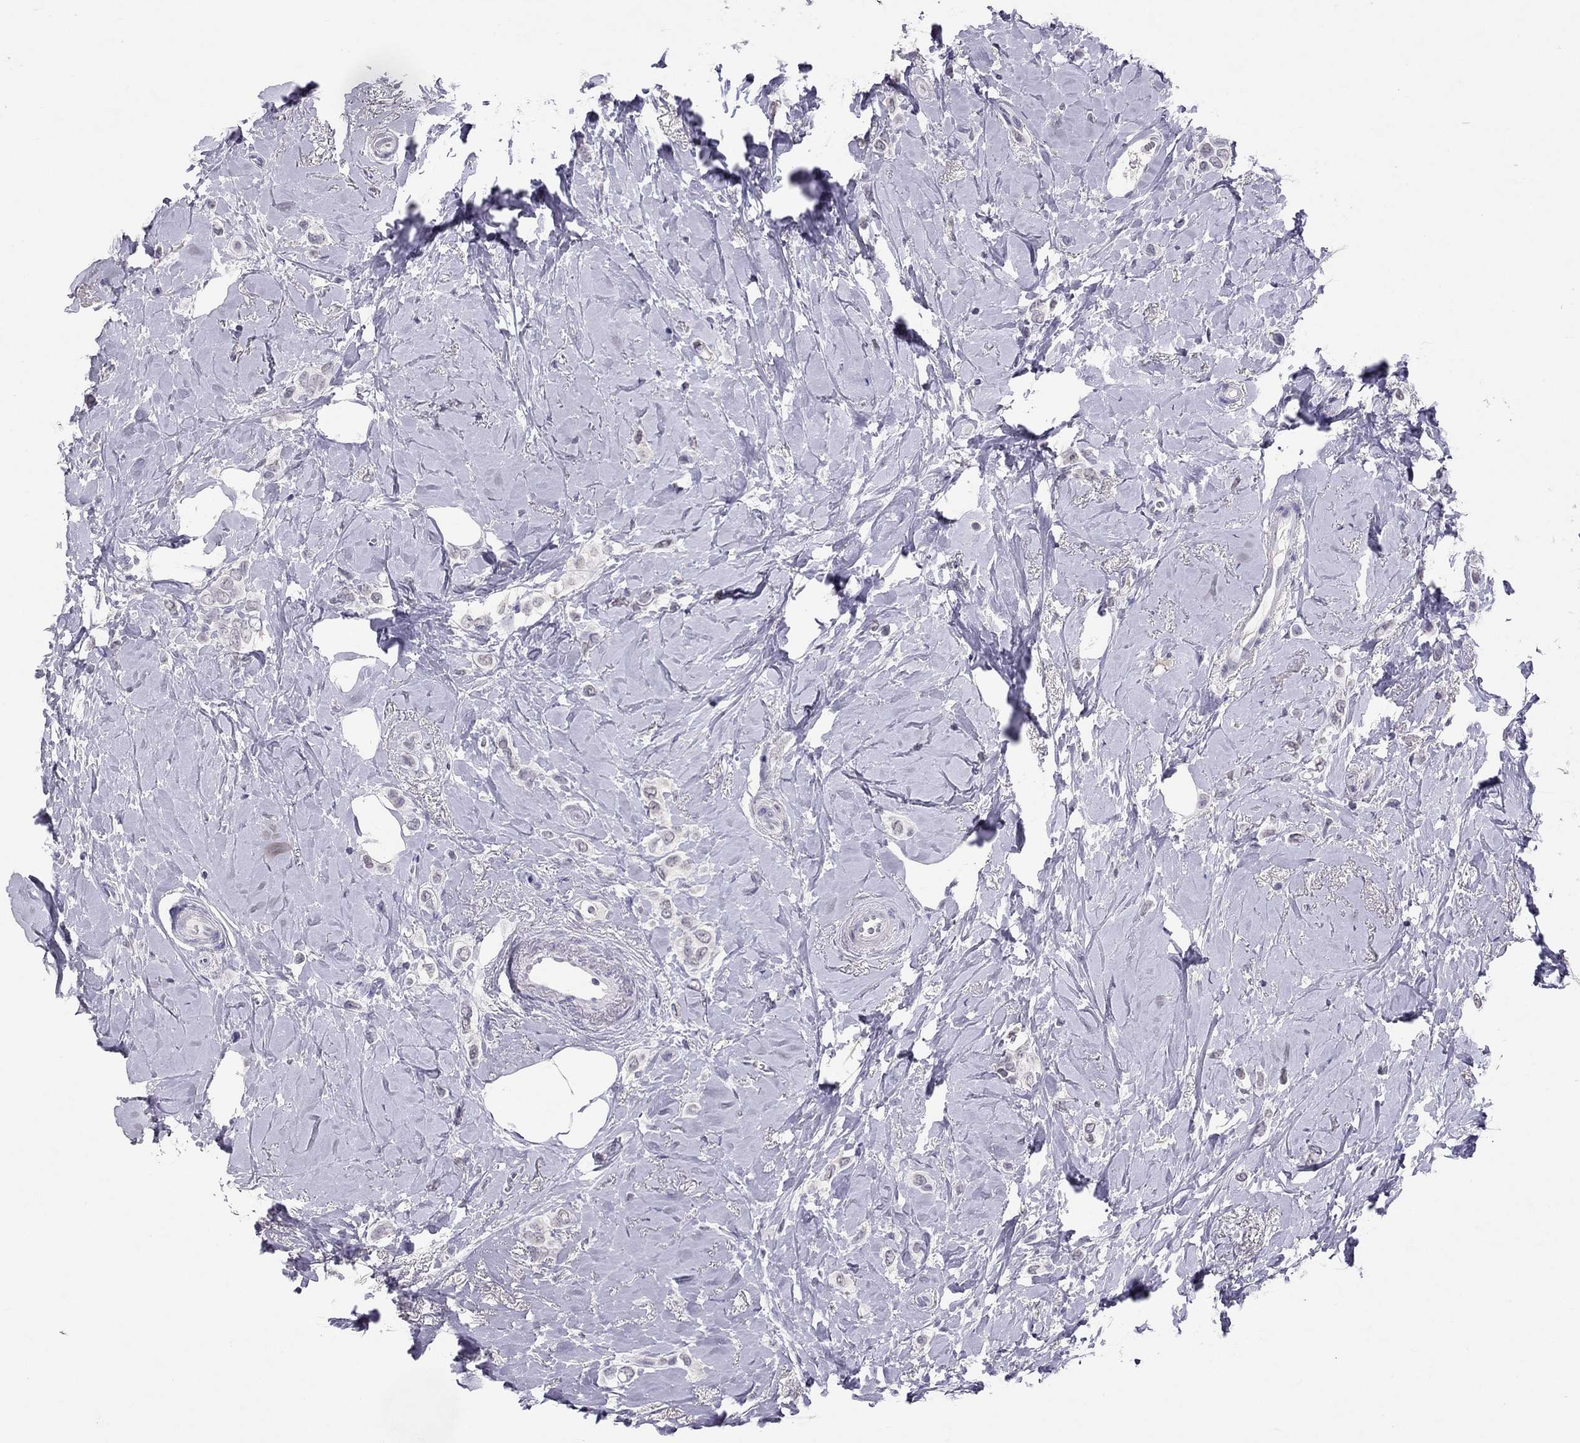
{"staining": {"intensity": "negative", "quantity": "none", "location": "none"}, "tissue": "breast cancer", "cell_type": "Tumor cells", "image_type": "cancer", "snomed": [{"axis": "morphology", "description": "Lobular carcinoma"}, {"axis": "topography", "description": "Breast"}], "caption": "A high-resolution micrograph shows immunohistochemistry staining of breast lobular carcinoma, which exhibits no significant staining in tumor cells. Nuclei are stained in blue.", "gene": "PSMB11", "patient": {"sex": "female", "age": 66}}